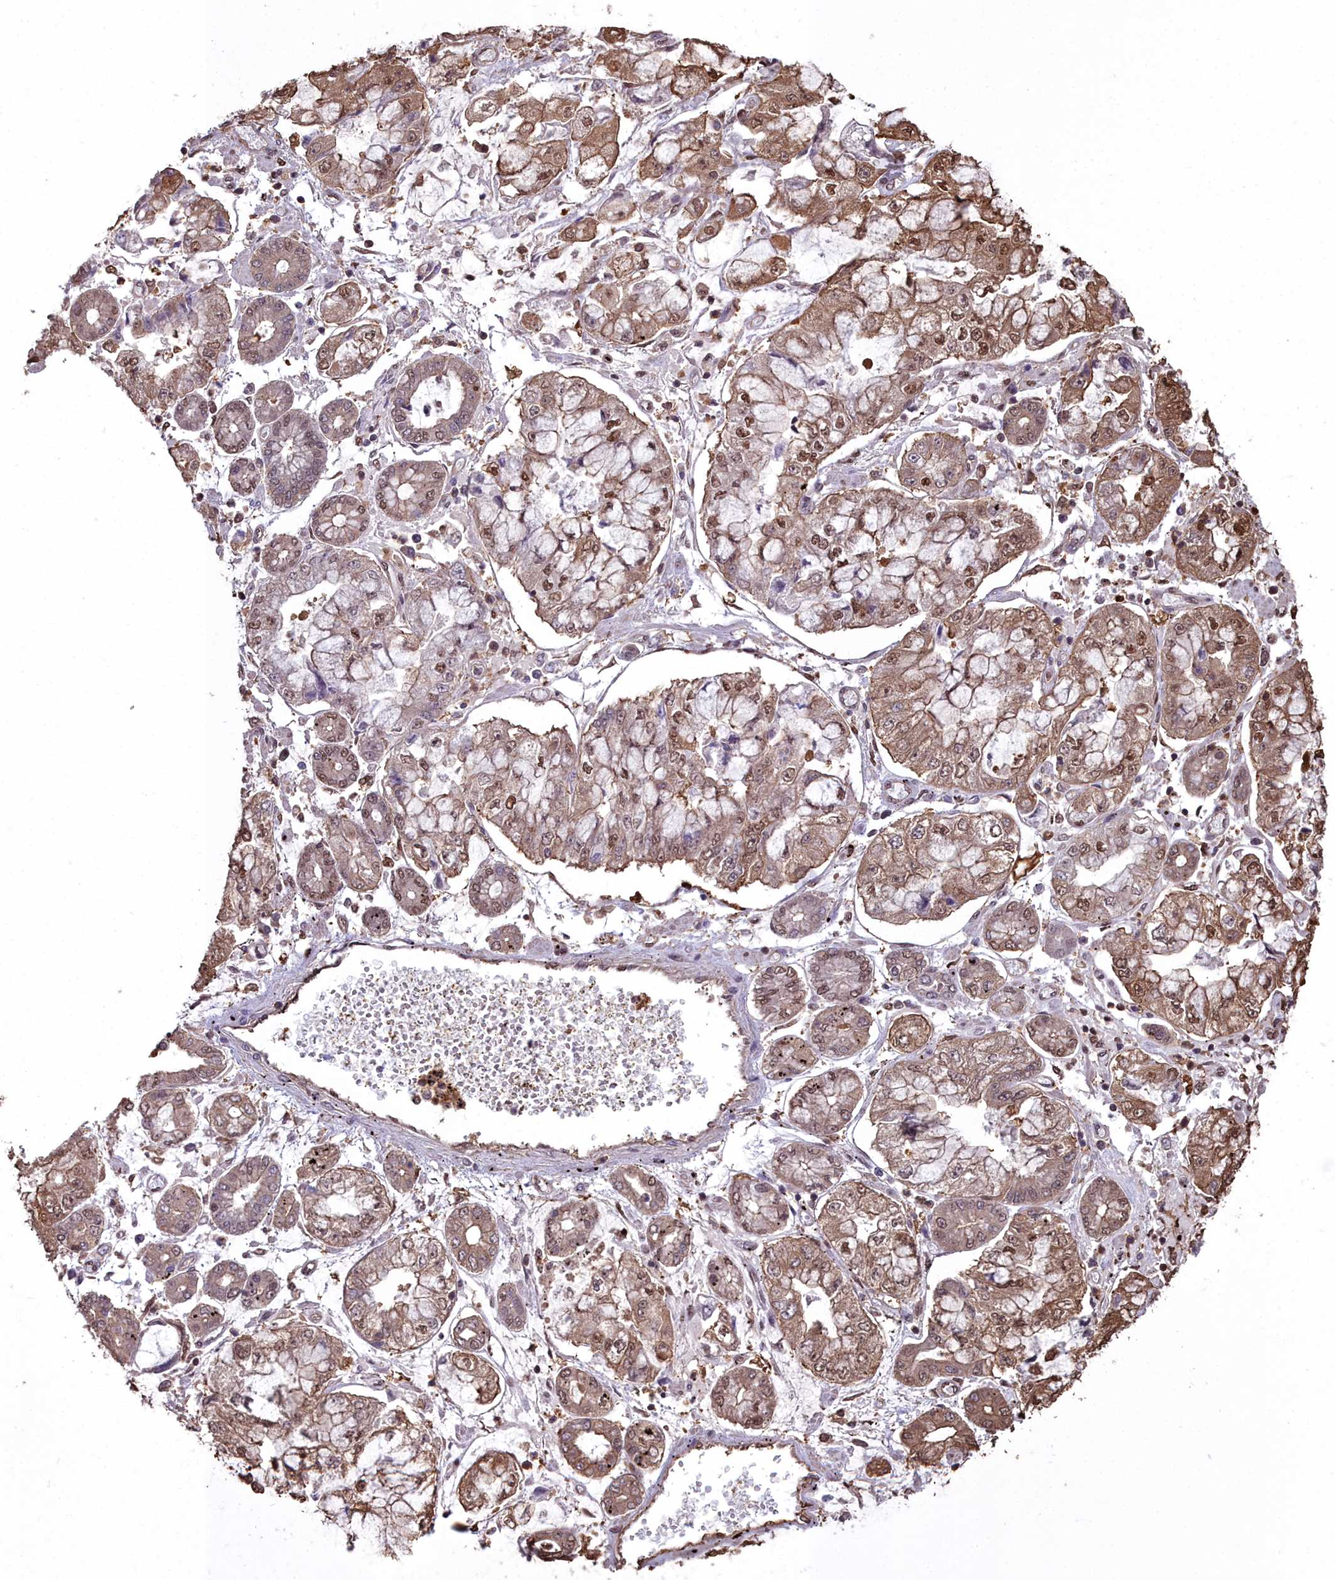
{"staining": {"intensity": "moderate", "quantity": ">75%", "location": "cytoplasmic/membranous,nuclear"}, "tissue": "stomach cancer", "cell_type": "Tumor cells", "image_type": "cancer", "snomed": [{"axis": "morphology", "description": "Adenocarcinoma, NOS"}, {"axis": "topography", "description": "Stomach"}], "caption": "Immunohistochemical staining of stomach cancer (adenocarcinoma) shows medium levels of moderate cytoplasmic/membranous and nuclear expression in approximately >75% of tumor cells. The staining was performed using DAB to visualize the protein expression in brown, while the nuclei were stained in blue with hematoxylin (Magnification: 20x).", "gene": "GAPDH", "patient": {"sex": "male", "age": 76}}